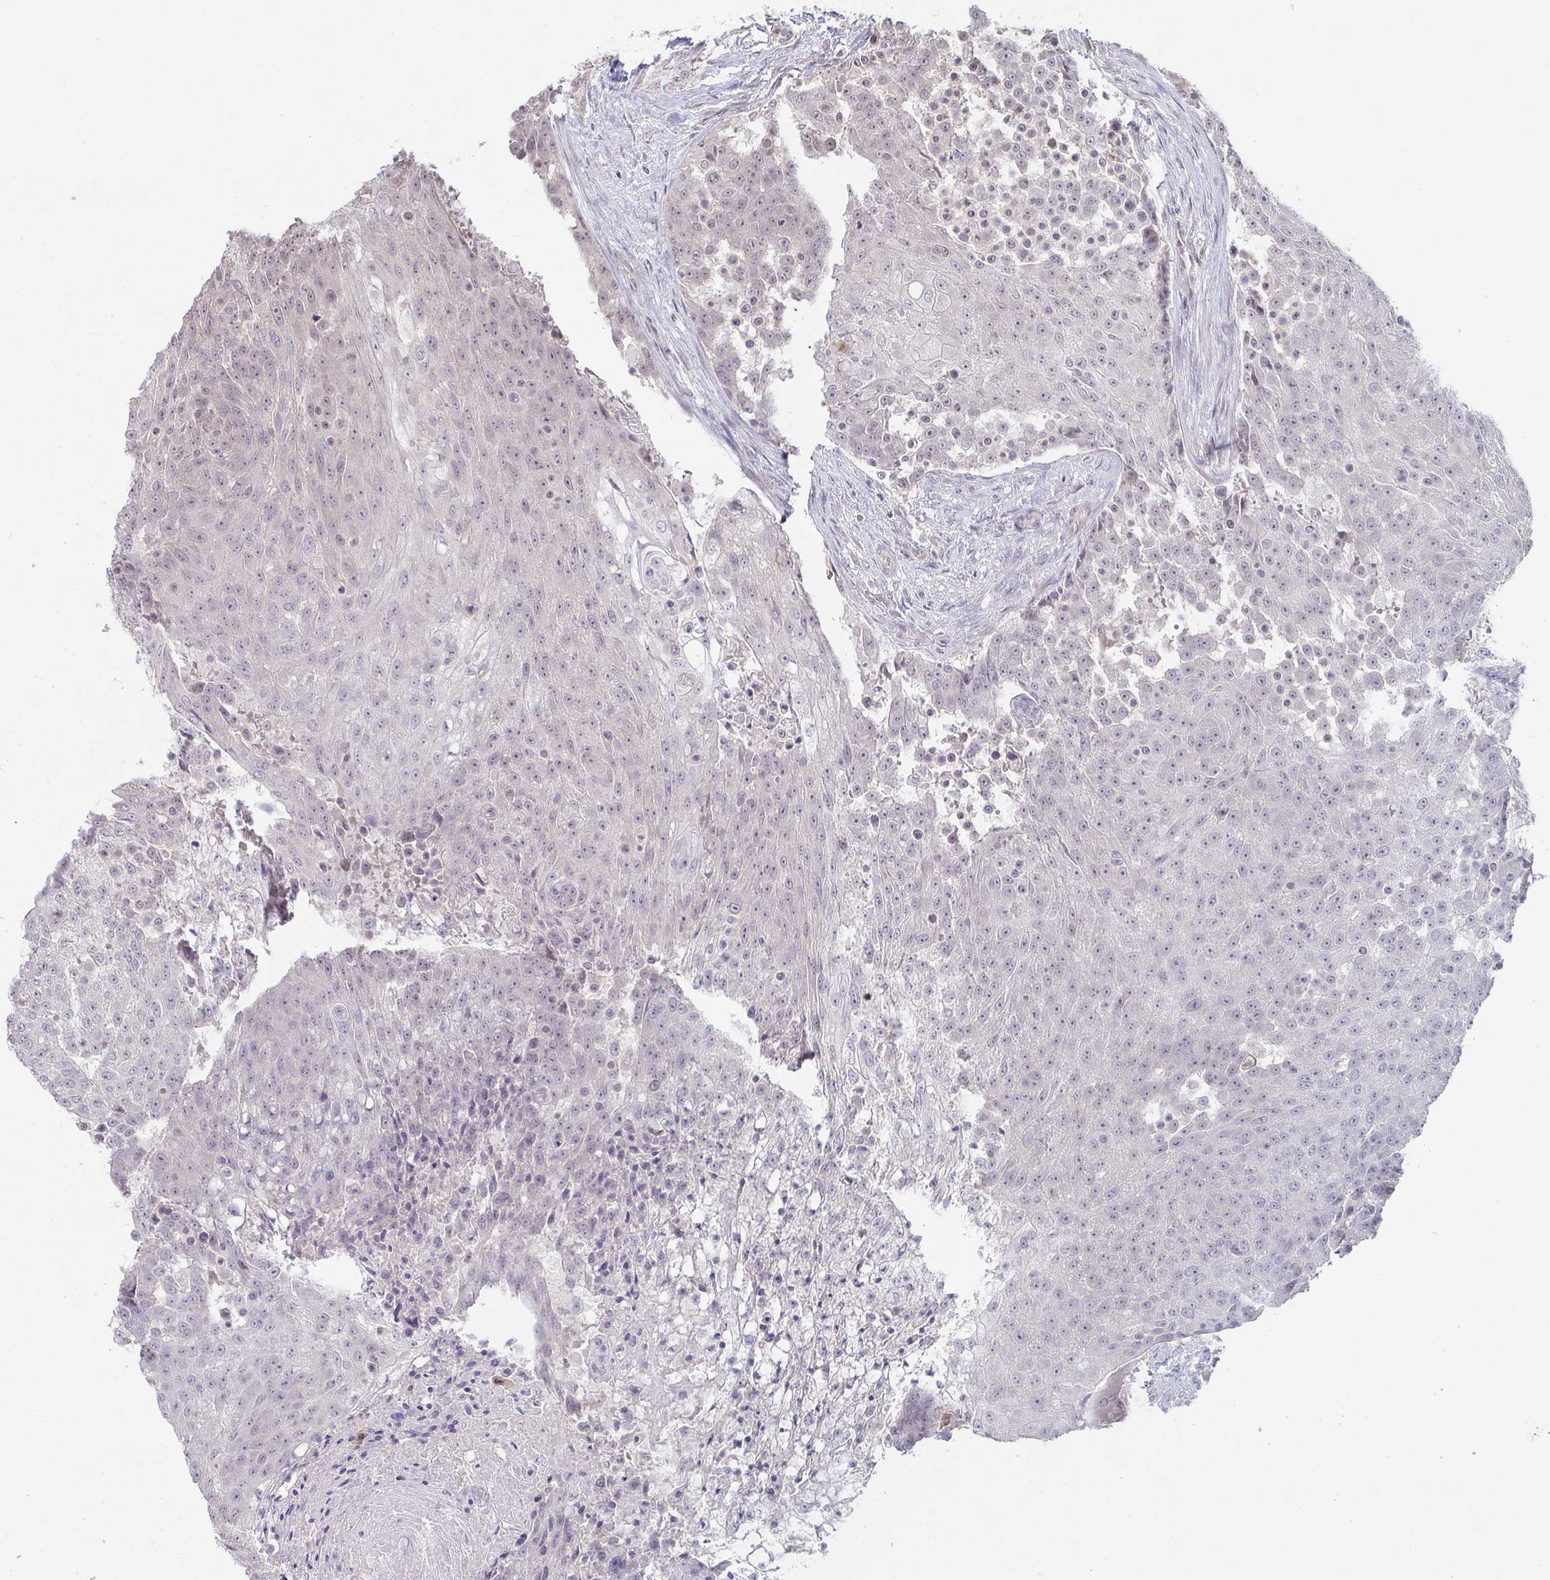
{"staining": {"intensity": "negative", "quantity": "none", "location": "none"}, "tissue": "urothelial cancer", "cell_type": "Tumor cells", "image_type": "cancer", "snomed": [{"axis": "morphology", "description": "Urothelial carcinoma, High grade"}, {"axis": "topography", "description": "Urinary bladder"}], "caption": "Tumor cells show no significant protein positivity in urothelial cancer. Brightfield microscopy of IHC stained with DAB (brown) and hematoxylin (blue), captured at high magnification.", "gene": "ZNF214", "patient": {"sex": "female", "age": 63}}